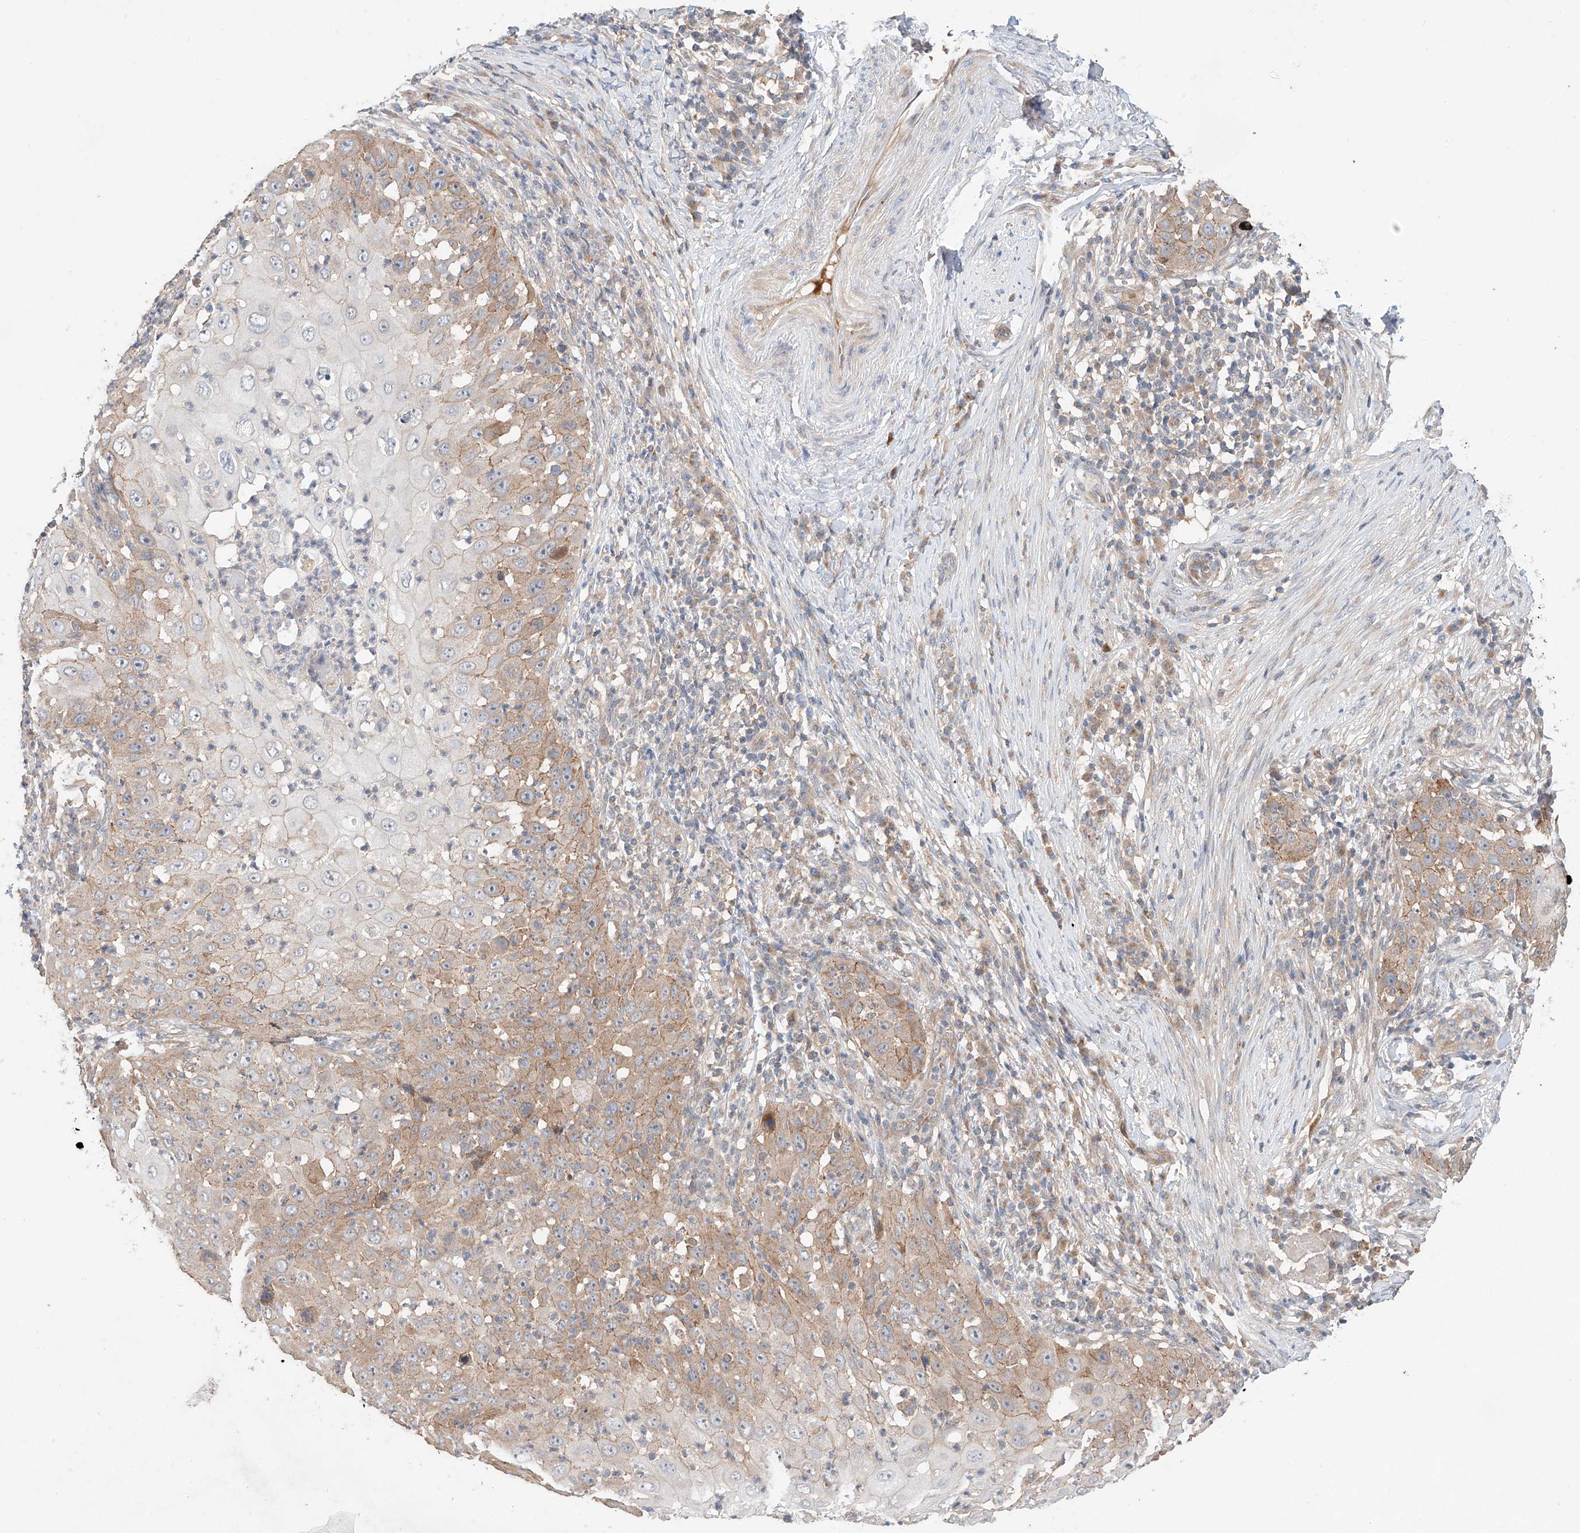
{"staining": {"intensity": "moderate", "quantity": "25%-75%", "location": "cytoplasmic/membranous"}, "tissue": "skin cancer", "cell_type": "Tumor cells", "image_type": "cancer", "snomed": [{"axis": "morphology", "description": "Squamous cell carcinoma, NOS"}, {"axis": "topography", "description": "Skin"}], "caption": "Brown immunohistochemical staining in skin cancer shows moderate cytoplasmic/membranous expression in about 25%-75% of tumor cells. The staining was performed using DAB to visualize the protein expression in brown, while the nuclei were stained in blue with hematoxylin (Magnification: 20x).", "gene": "XPNPEP1", "patient": {"sex": "female", "age": 44}}